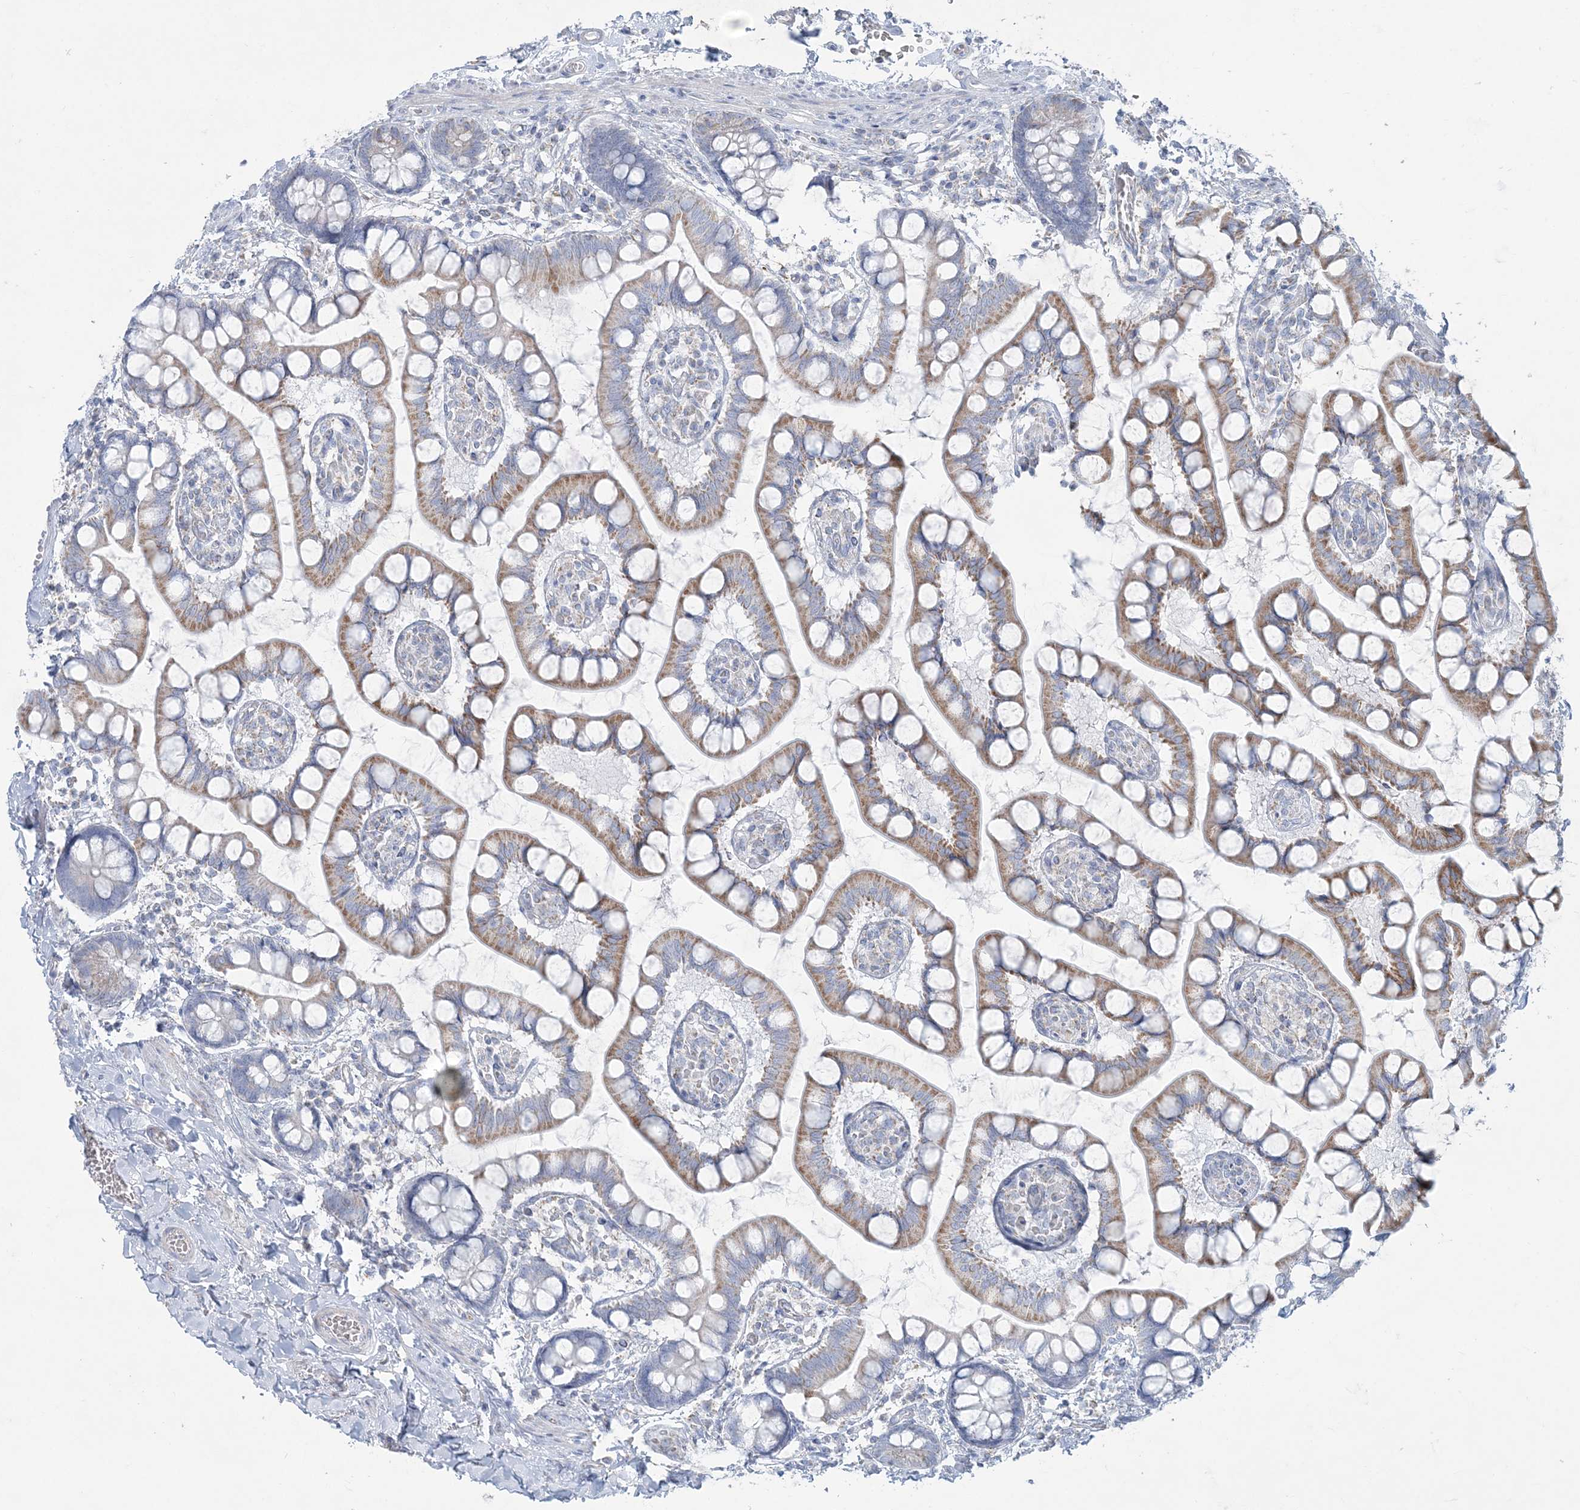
{"staining": {"intensity": "moderate", "quantity": "25%-75%", "location": "cytoplasmic/membranous"}, "tissue": "small intestine", "cell_type": "Glandular cells", "image_type": "normal", "snomed": [{"axis": "morphology", "description": "Normal tissue, NOS"}, {"axis": "topography", "description": "Small intestine"}], "caption": "Immunohistochemistry (IHC) photomicrograph of benign human small intestine stained for a protein (brown), which demonstrates medium levels of moderate cytoplasmic/membranous staining in about 25%-75% of glandular cells.", "gene": "TBC1D7", "patient": {"sex": "male", "age": 52}}